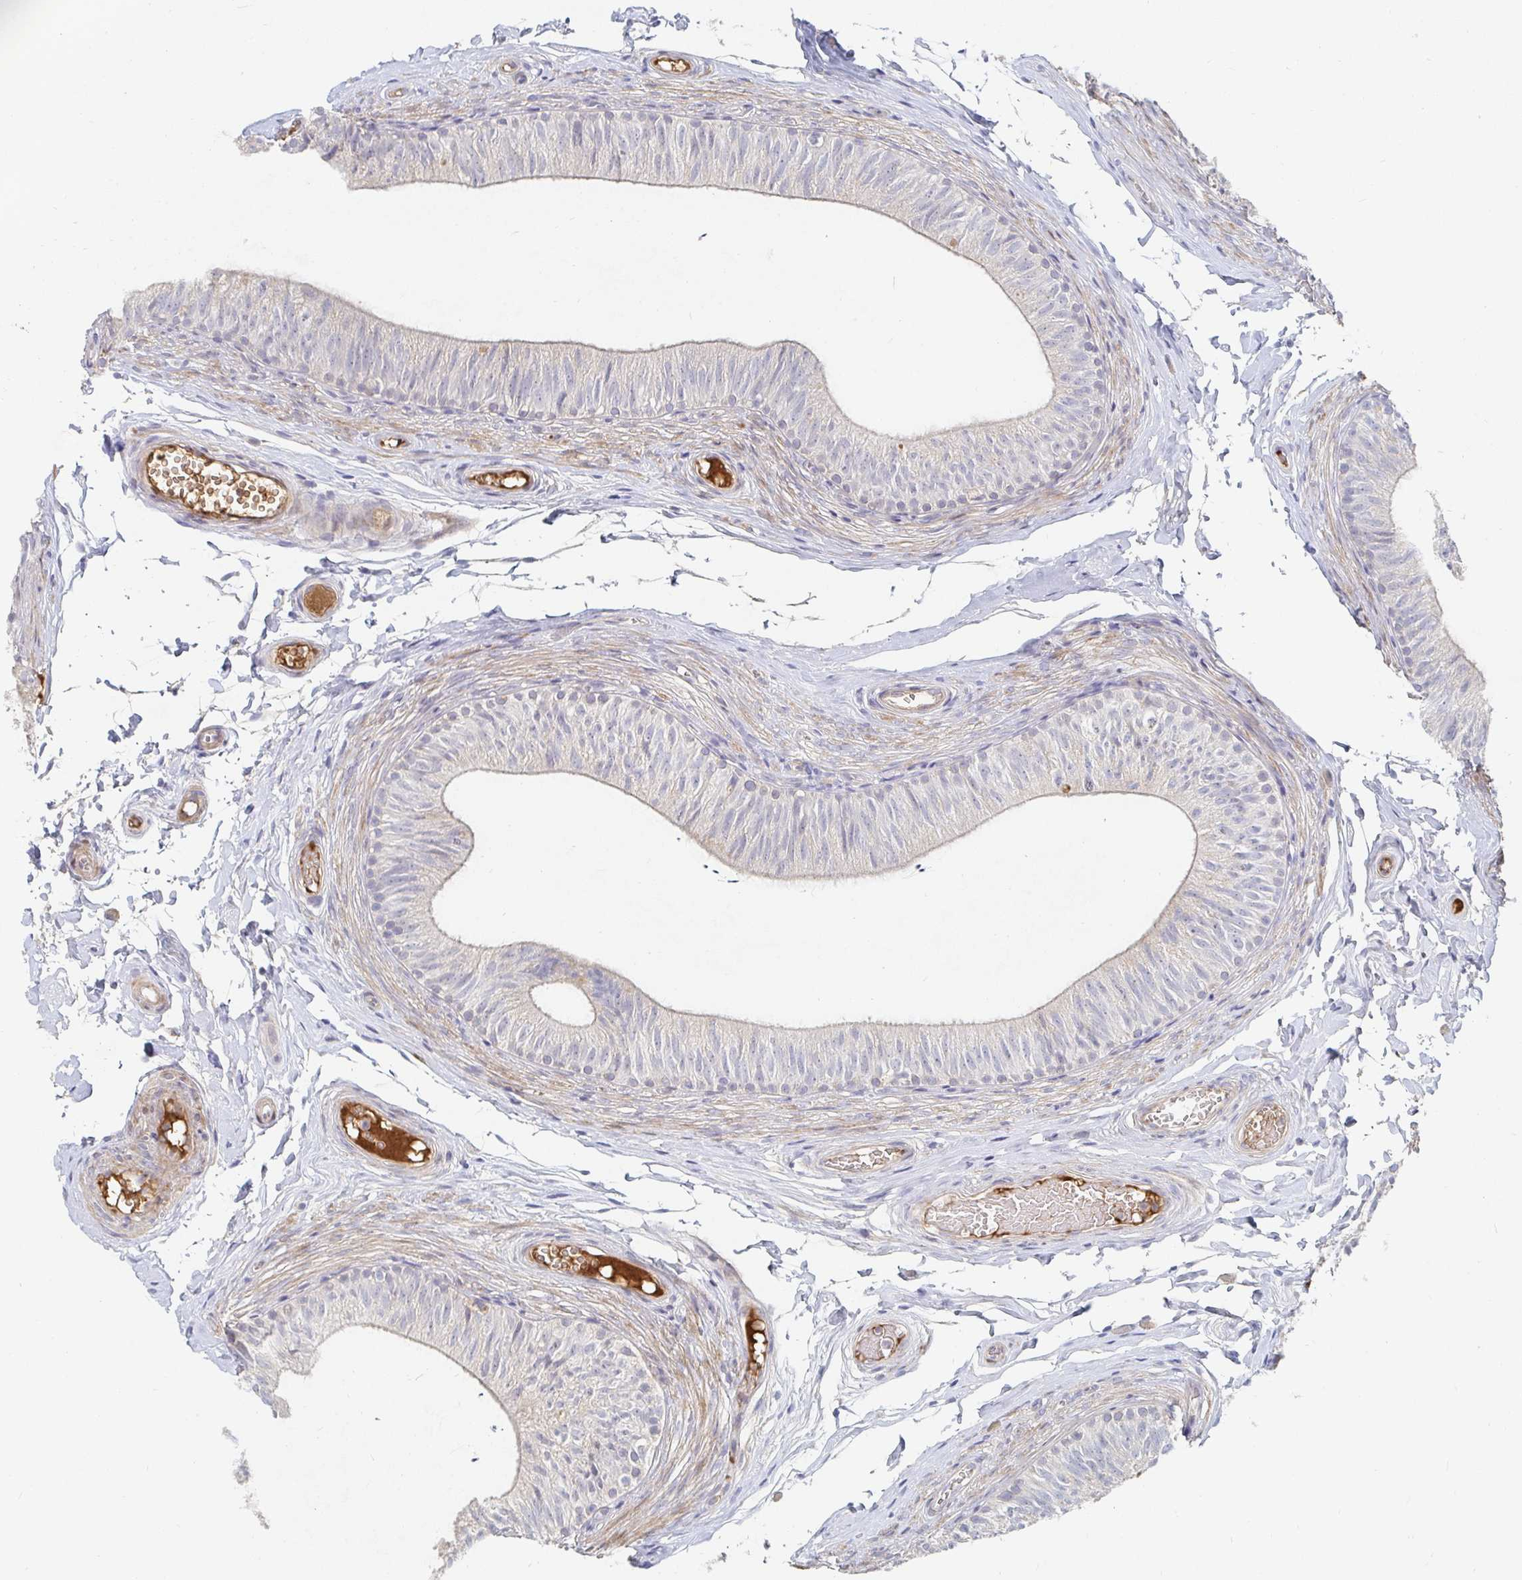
{"staining": {"intensity": "weak", "quantity": "<25%", "location": "cytoplasmic/membranous"}, "tissue": "epididymis", "cell_type": "Glandular cells", "image_type": "normal", "snomed": [{"axis": "morphology", "description": "Normal tissue, NOS"}, {"axis": "topography", "description": "Epididymis, spermatic cord, NOS"}, {"axis": "topography", "description": "Epididymis"}, {"axis": "topography", "description": "Peripheral nerve tissue"}], "caption": "IHC of benign epididymis shows no staining in glandular cells. The staining was performed using DAB (3,3'-diaminobenzidine) to visualize the protein expression in brown, while the nuclei were stained in blue with hematoxylin (Magnification: 20x).", "gene": "NME9", "patient": {"sex": "male", "age": 29}}